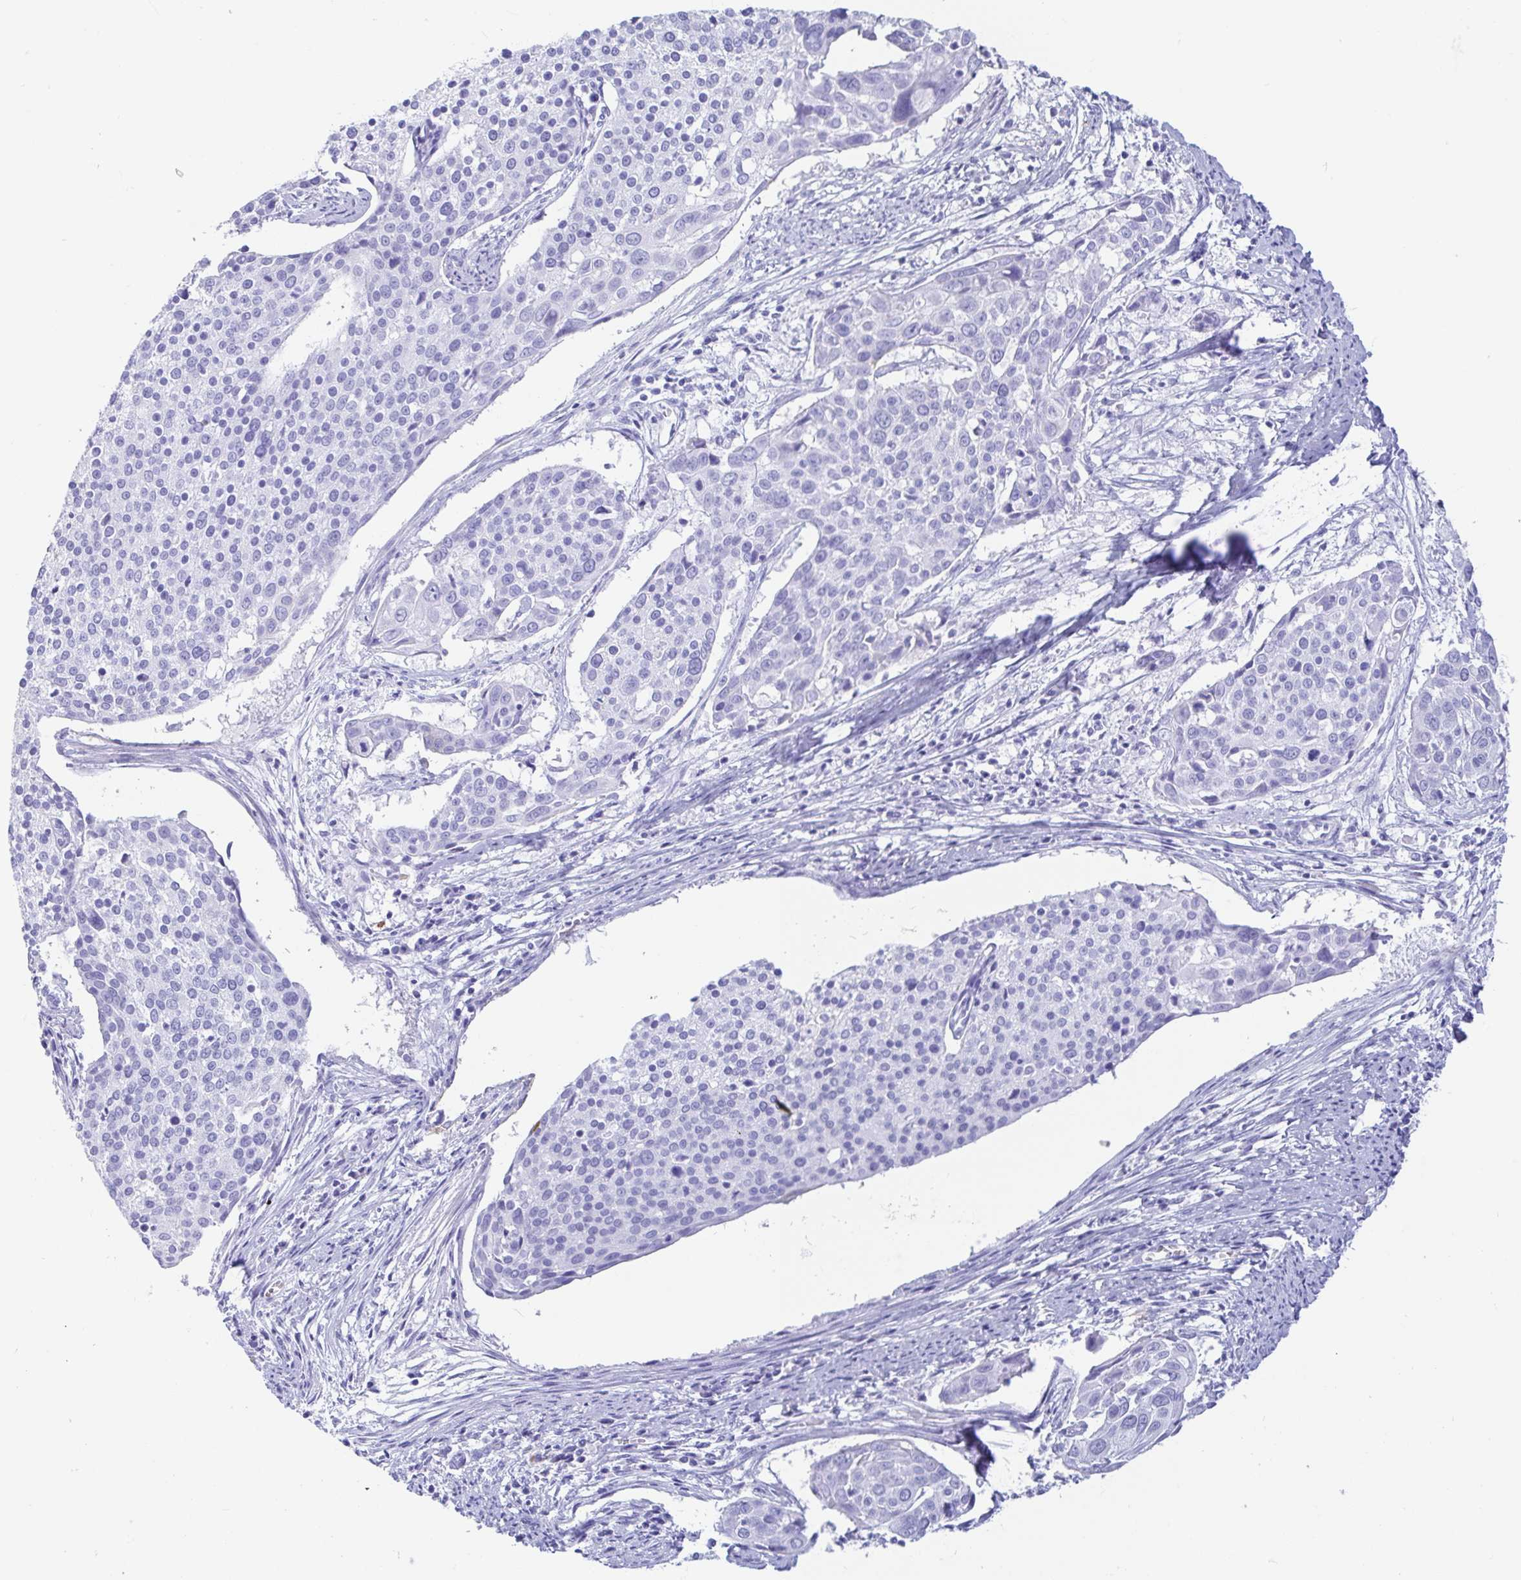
{"staining": {"intensity": "negative", "quantity": "none", "location": "none"}, "tissue": "cervical cancer", "cell_type": "Tumor cells", "image_type": "cancer", "snomed": [{"axis": "morphology", "description": "Squamous cell carcinoma, NOS"}, {"axis": "topography", "description": "Cervix"}], "caption": "Human squamous cell carcinoma (cervical) stained for a protein using immunohistochemistry reveals no staining in tumor cells.", "gene": "GKN1", "patient": {"sex": "female", "age": 39}}